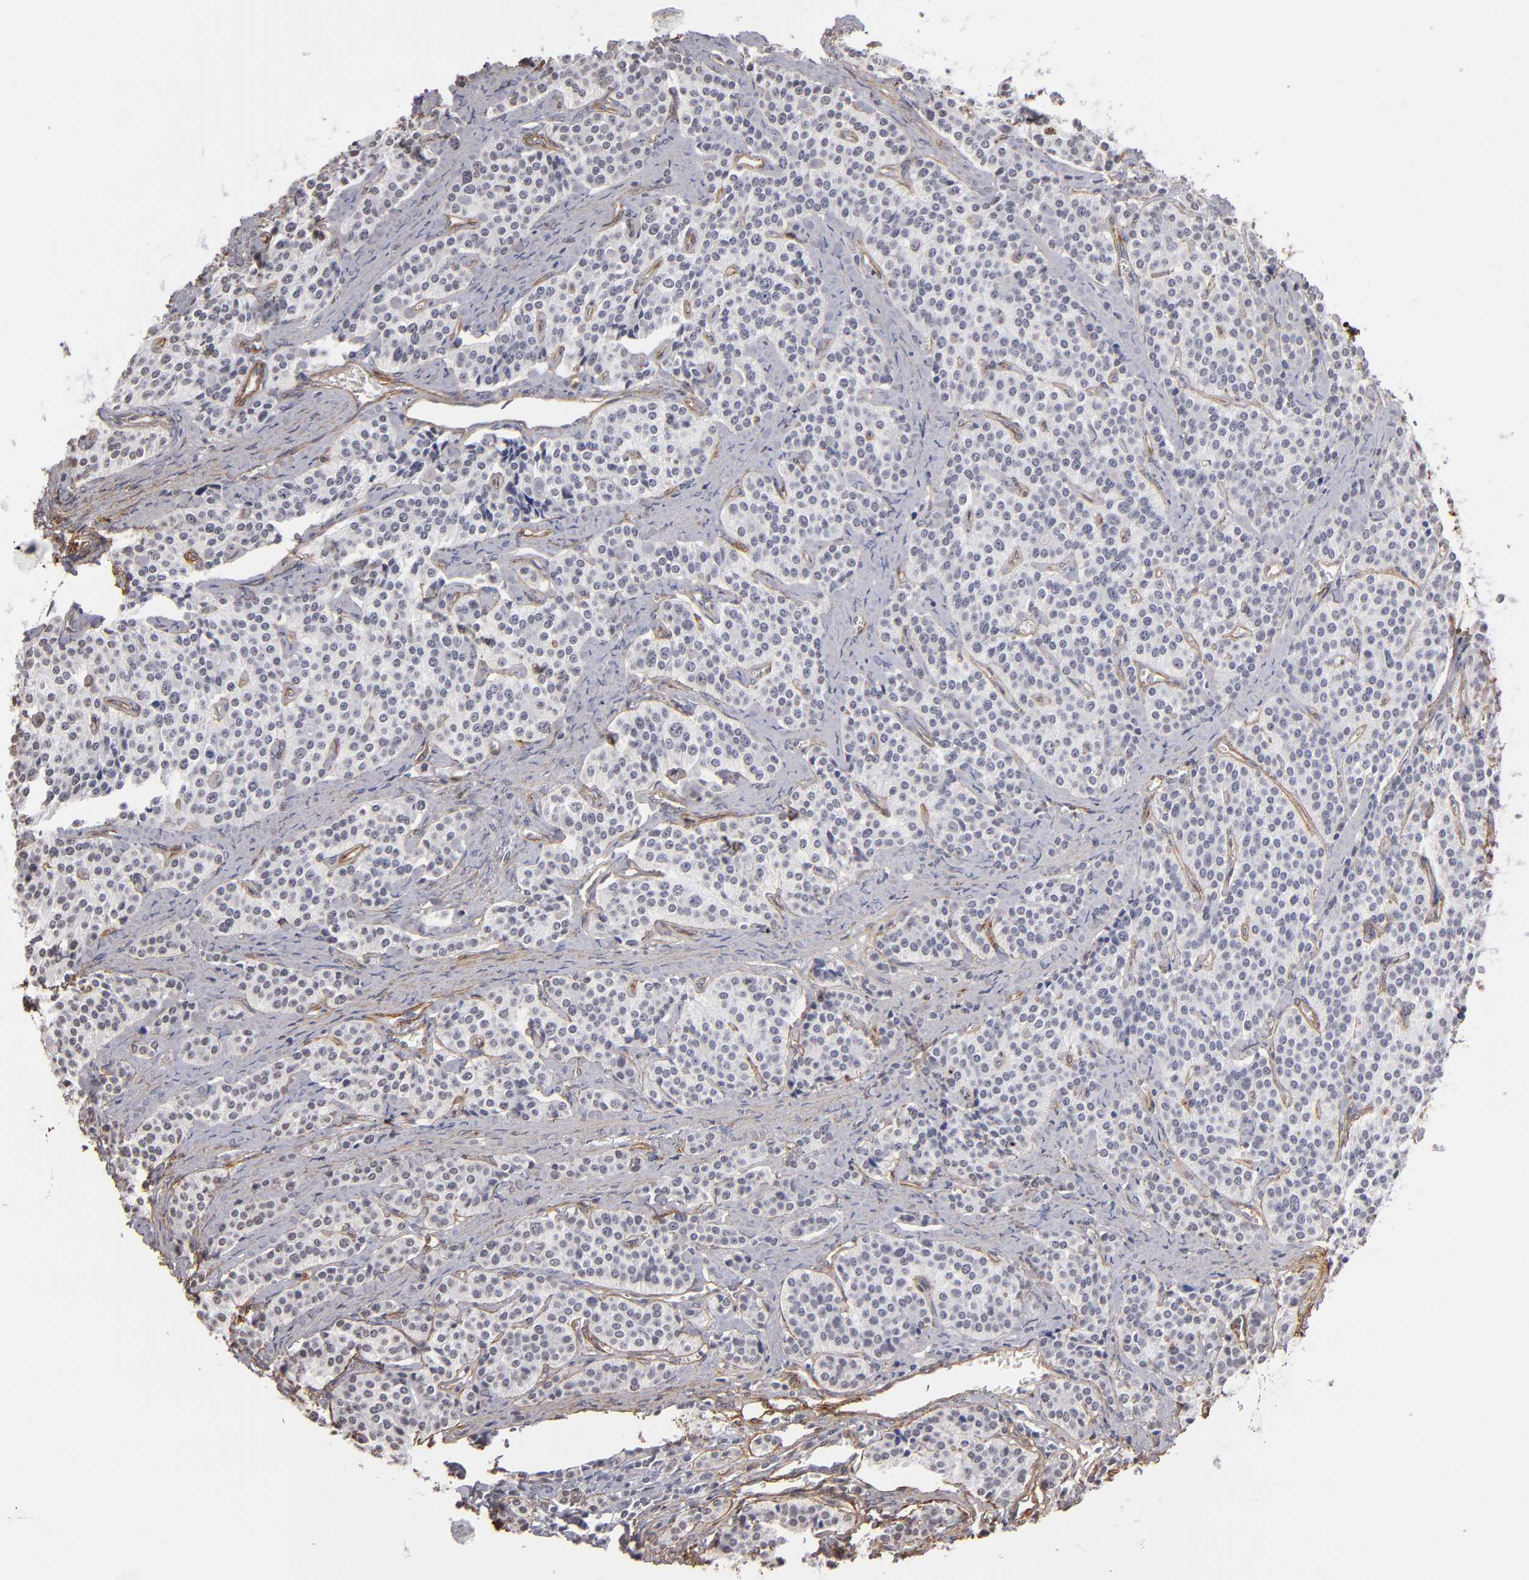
{"staining": {"intensity": "weak", "quantity": "<25%", "location": "cytoplasmic/membranous"}, "tissue": "carcinoid", "cell_type": "Tumor cells", "image_type": "cancer", "snomed": [{"axis": "morphology", "description": "Carcinoid, malignant, NOS"}, {"axis": "topography", "description": "Small intestine"}], "caption": "This is an IHC photomicrograph of human carcinoid (malignant). There is no expression in tumor cells.", "gene": "LAMC1", "patient": {"sex": "male", "age": 63}}